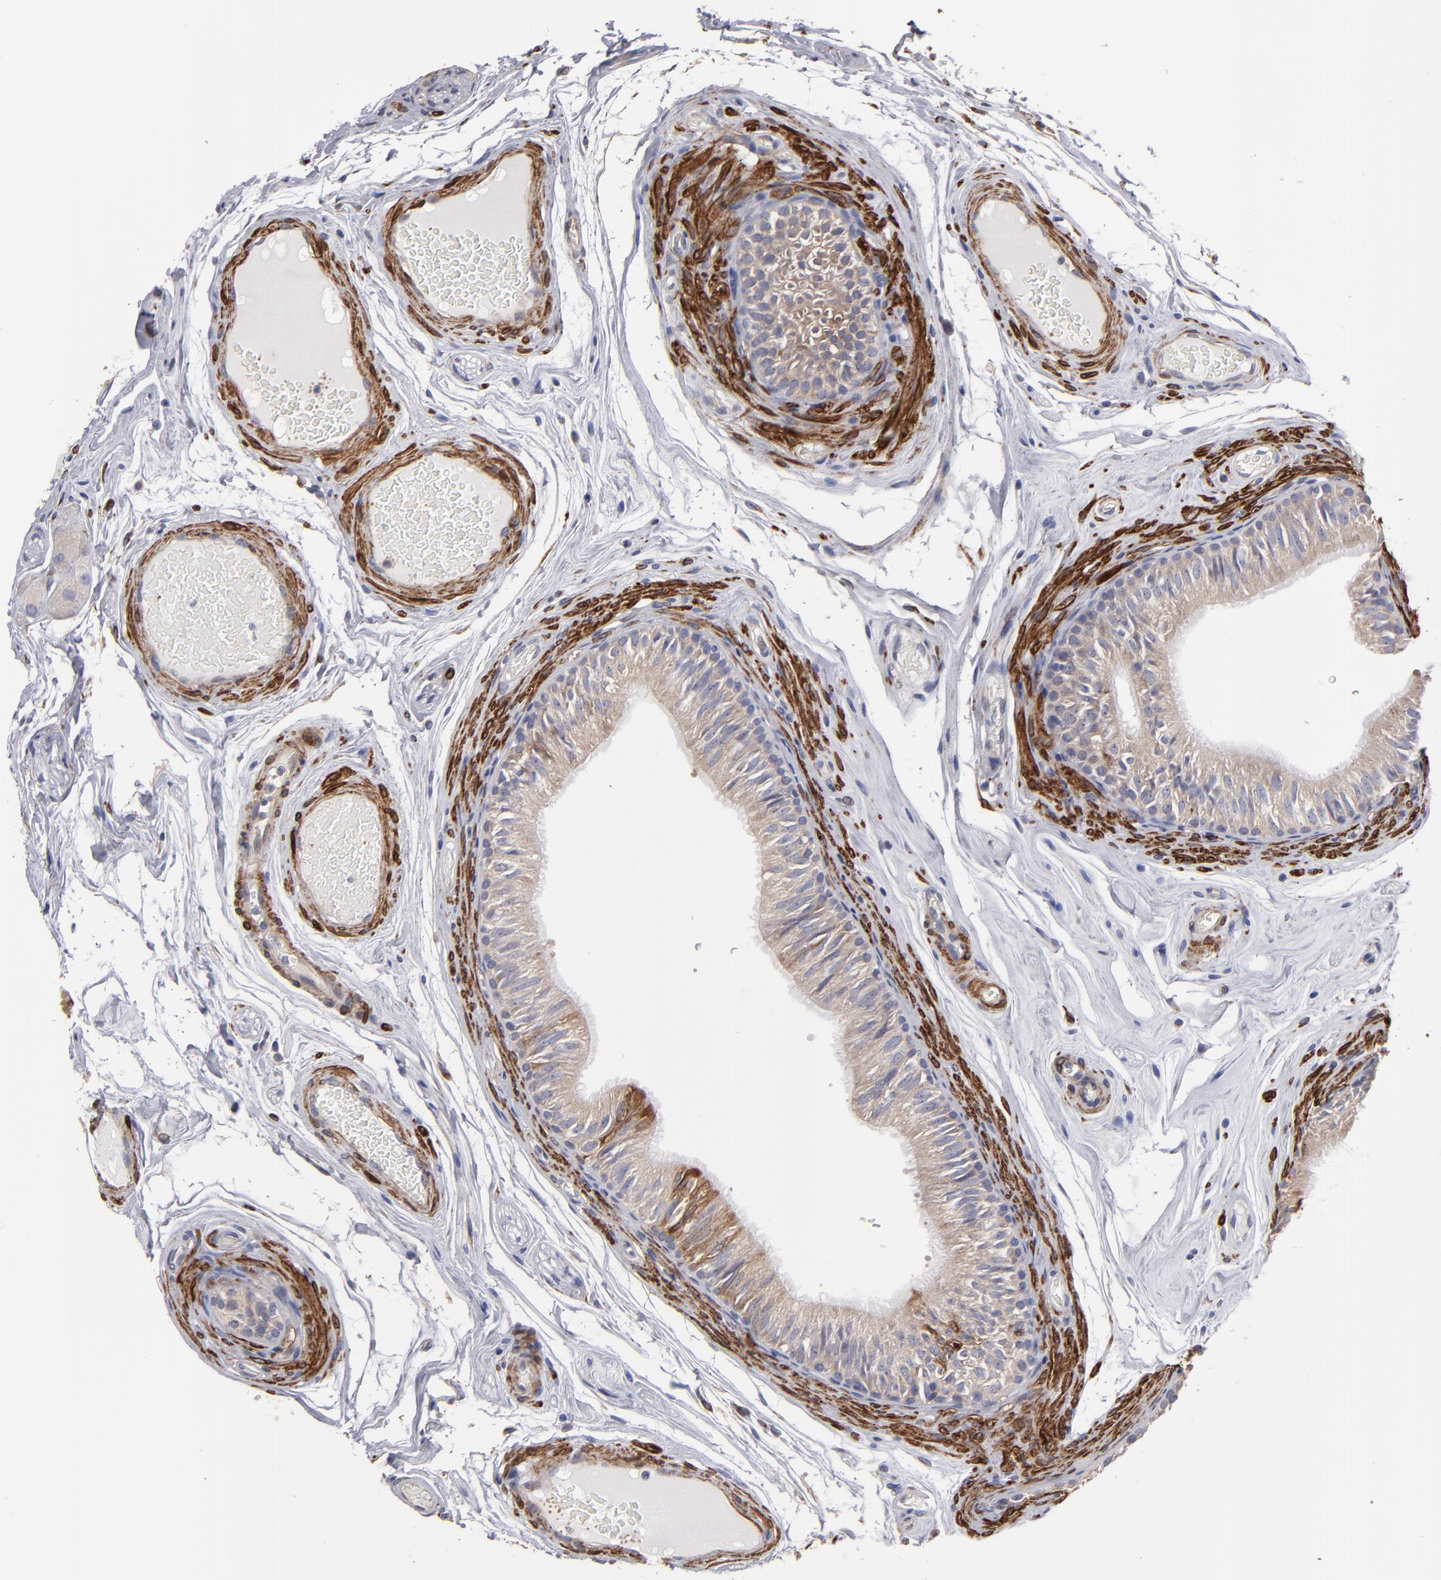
{"staining": {"intensity": "weak", "quantity": "25%-75%", "location": "cytoplasmic/membranous"}, "tissue": "epididymis", "cell_type": "Glandular cells", "image_type": "normal", "snomed": [{"axis": "morphology", "description": "Normal tissue, NOS"}, {"axis": "topography", "description": "Testis"}, {"axis": "topography", "description": "Epididymis"}], "caption": "Weak cytoplasmic/membranous expression is seen in about 25%-75% of glandular cells in unremarkable epididymis. (DAB IHC, brown staining for protein, blue staining for nuclei).", "gene": "SLMAP", "patient": {"sex": "male", "age": 36}}